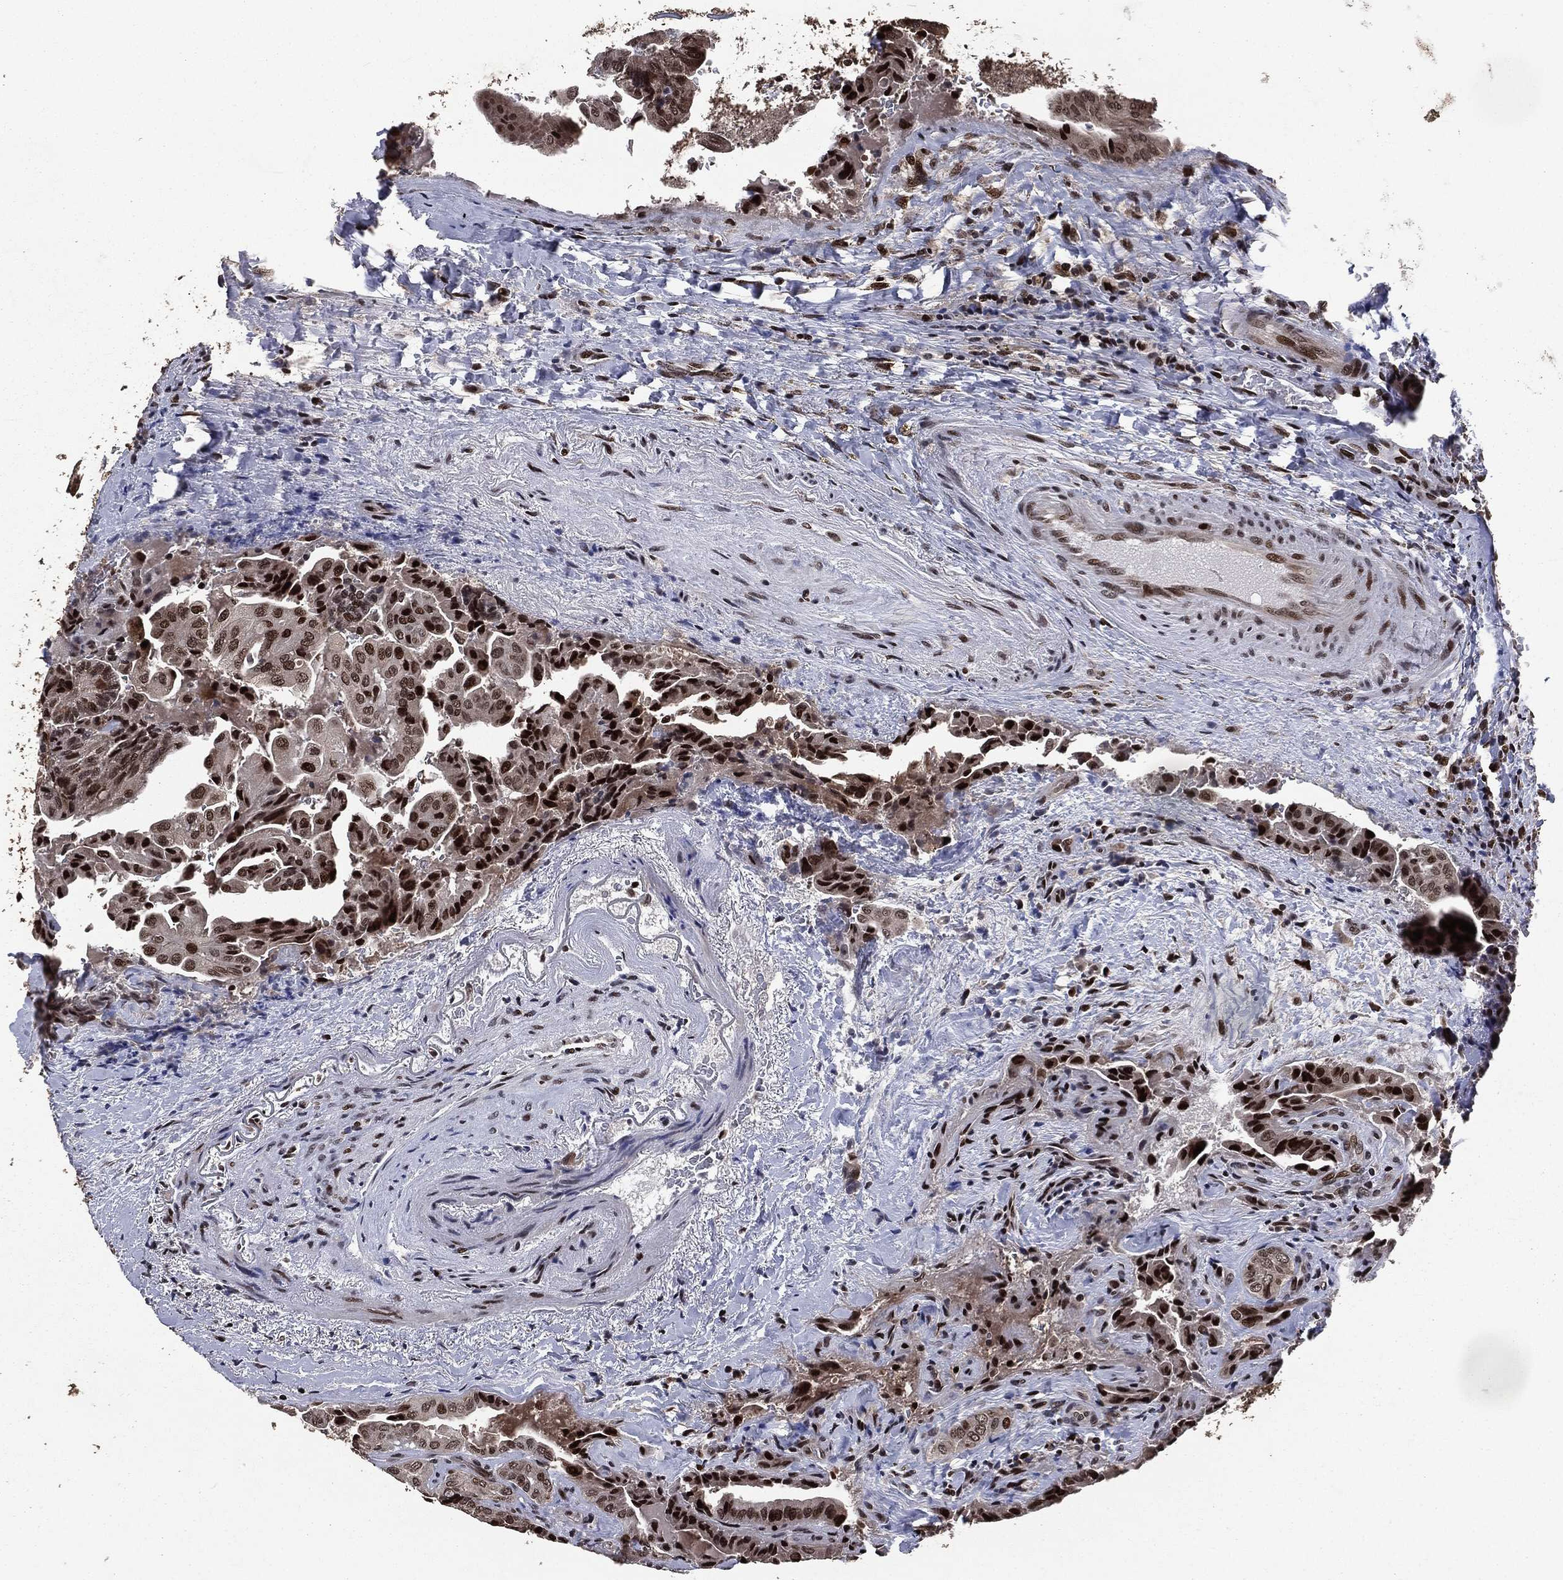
{"staining": {"intensity": "strong", "quantity": "25%-75%", "location": "nuclear"}, "tissue": "thyroid cancer", "cell_type": "Tumor cells", "image_type": "cancer", "snomed": [{"axis": "morphology", "description": "Papillary adenocarcinoma, NOS"}, {"axis": "topography", "description": "Thyroid gland"}], "caption": "Immunohistochemical staining of human thyroid cancer (papillary adenocarcinoma) displays high levels of strong nuclear staining in approximately 25%-75% of tumor cells.", "gene": "DVL2", "patient": {"sex": "female", "age": 68}}